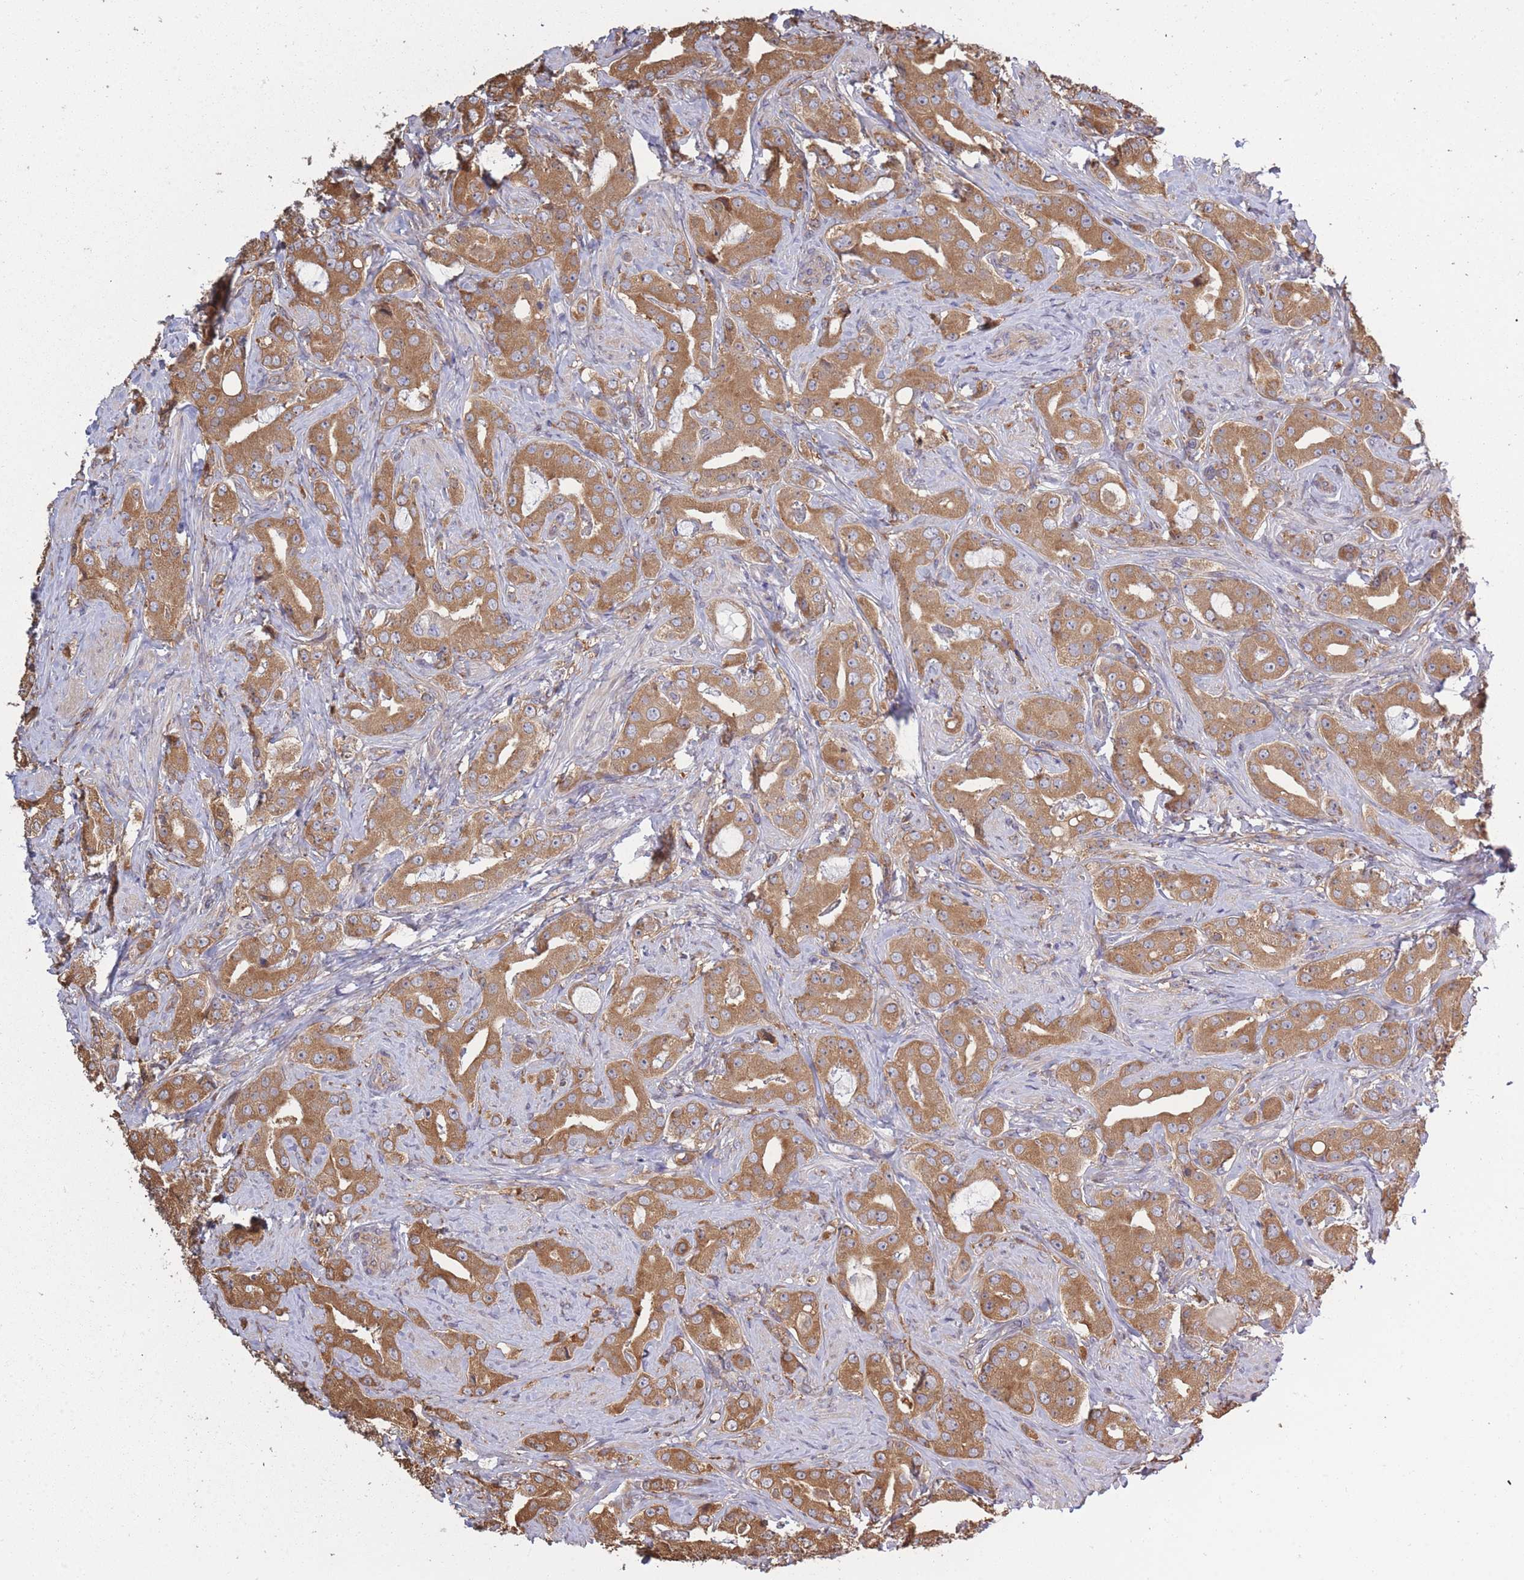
{"staining": {"intensity": "moderate", "quantity": ">75%", "location": "cytoplasmic/membranous"}, "tissue": "prostate cancer", "cell_type": "Tumor cells", "image_type": "cancer", "snomed": [{"axis": "morphology", "description": "Adenocarcinoma, High grade"}, {"axis": "topography", "description": "Prostate"}], "caption": "This is a photomicrograph of immunohistochemistry (IHC) staining of prostate cancer (adenocarcinoma (high-grade)), which shows moderate expression in the cytoplasmic/membranous of tumor cells.", "gene": "ARL13B", "patient": {"sex": "male", "age": 63}}